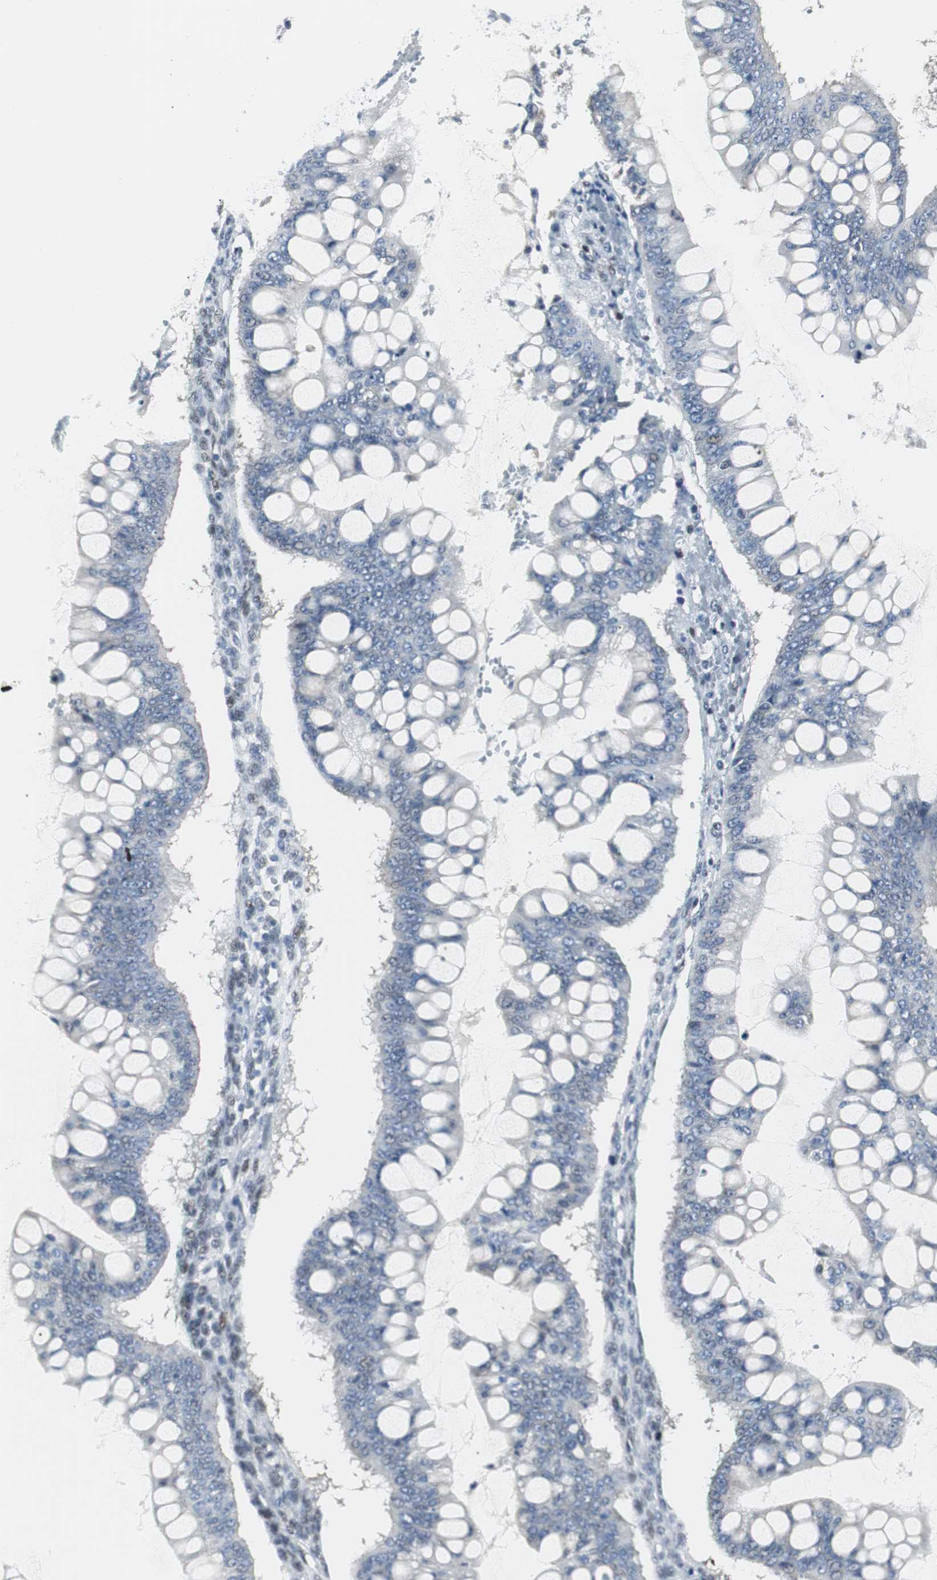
{"staining": {"intensity": "weak", "quantity": "<25%", "location": "nuclear"}, "tissue": "ovarian cancer", "cell_type": "Tumor cells", "image_type": "cancer", "snomed": [{"axis": "morphology", "description": "Cystadenocarcinoma, mucinous, NOS"}, {"axis": "topography", "description": "Ovary"}], "caption": "This histopathology image is of ovarian cancer stained with IHC to label a protein in brown with the nuclei are counter-stained blue. There is no staining in tumor cells.", "gene": "MTA1", "patient": {"sex": "female", "age": 73}}